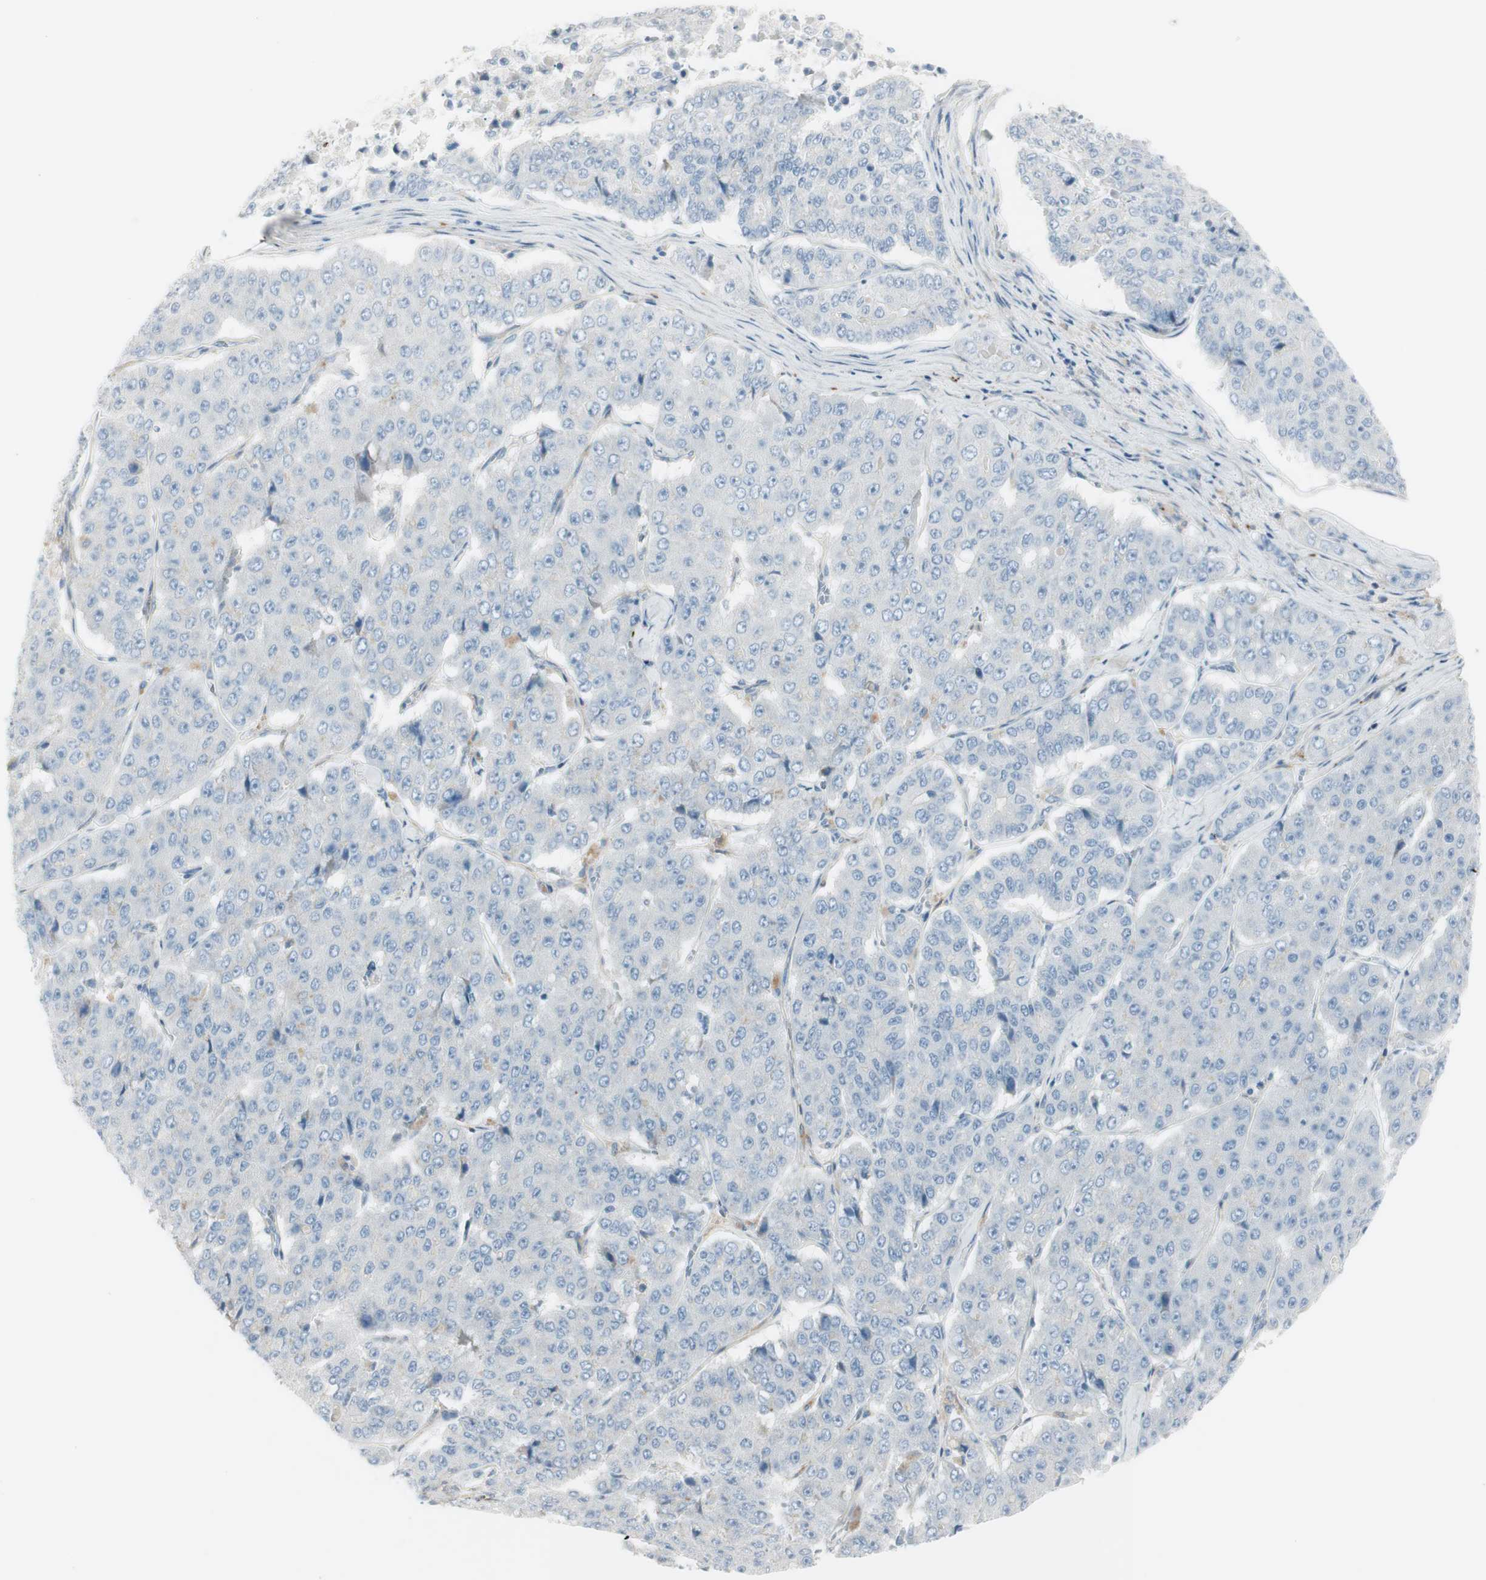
{"staining": {"intensity": "negative", "quantity": "none", "location": "none"}, "tissue": "pancreatic cancer", "cell_type": "Tumor cells", "image_type": "cancer", "snomed": [{"axis": "morphology", "description": "Adenocarcinoma, NOS"}, {"axis": "topography", "description": "Pancreas"}], "caption": "A micrograph of human adenocarcinoma (pancreatic) is negative for staining in tumor cells.", "gene": "CACNA2D1", "patient": {"sex": "male", "age": 50}}